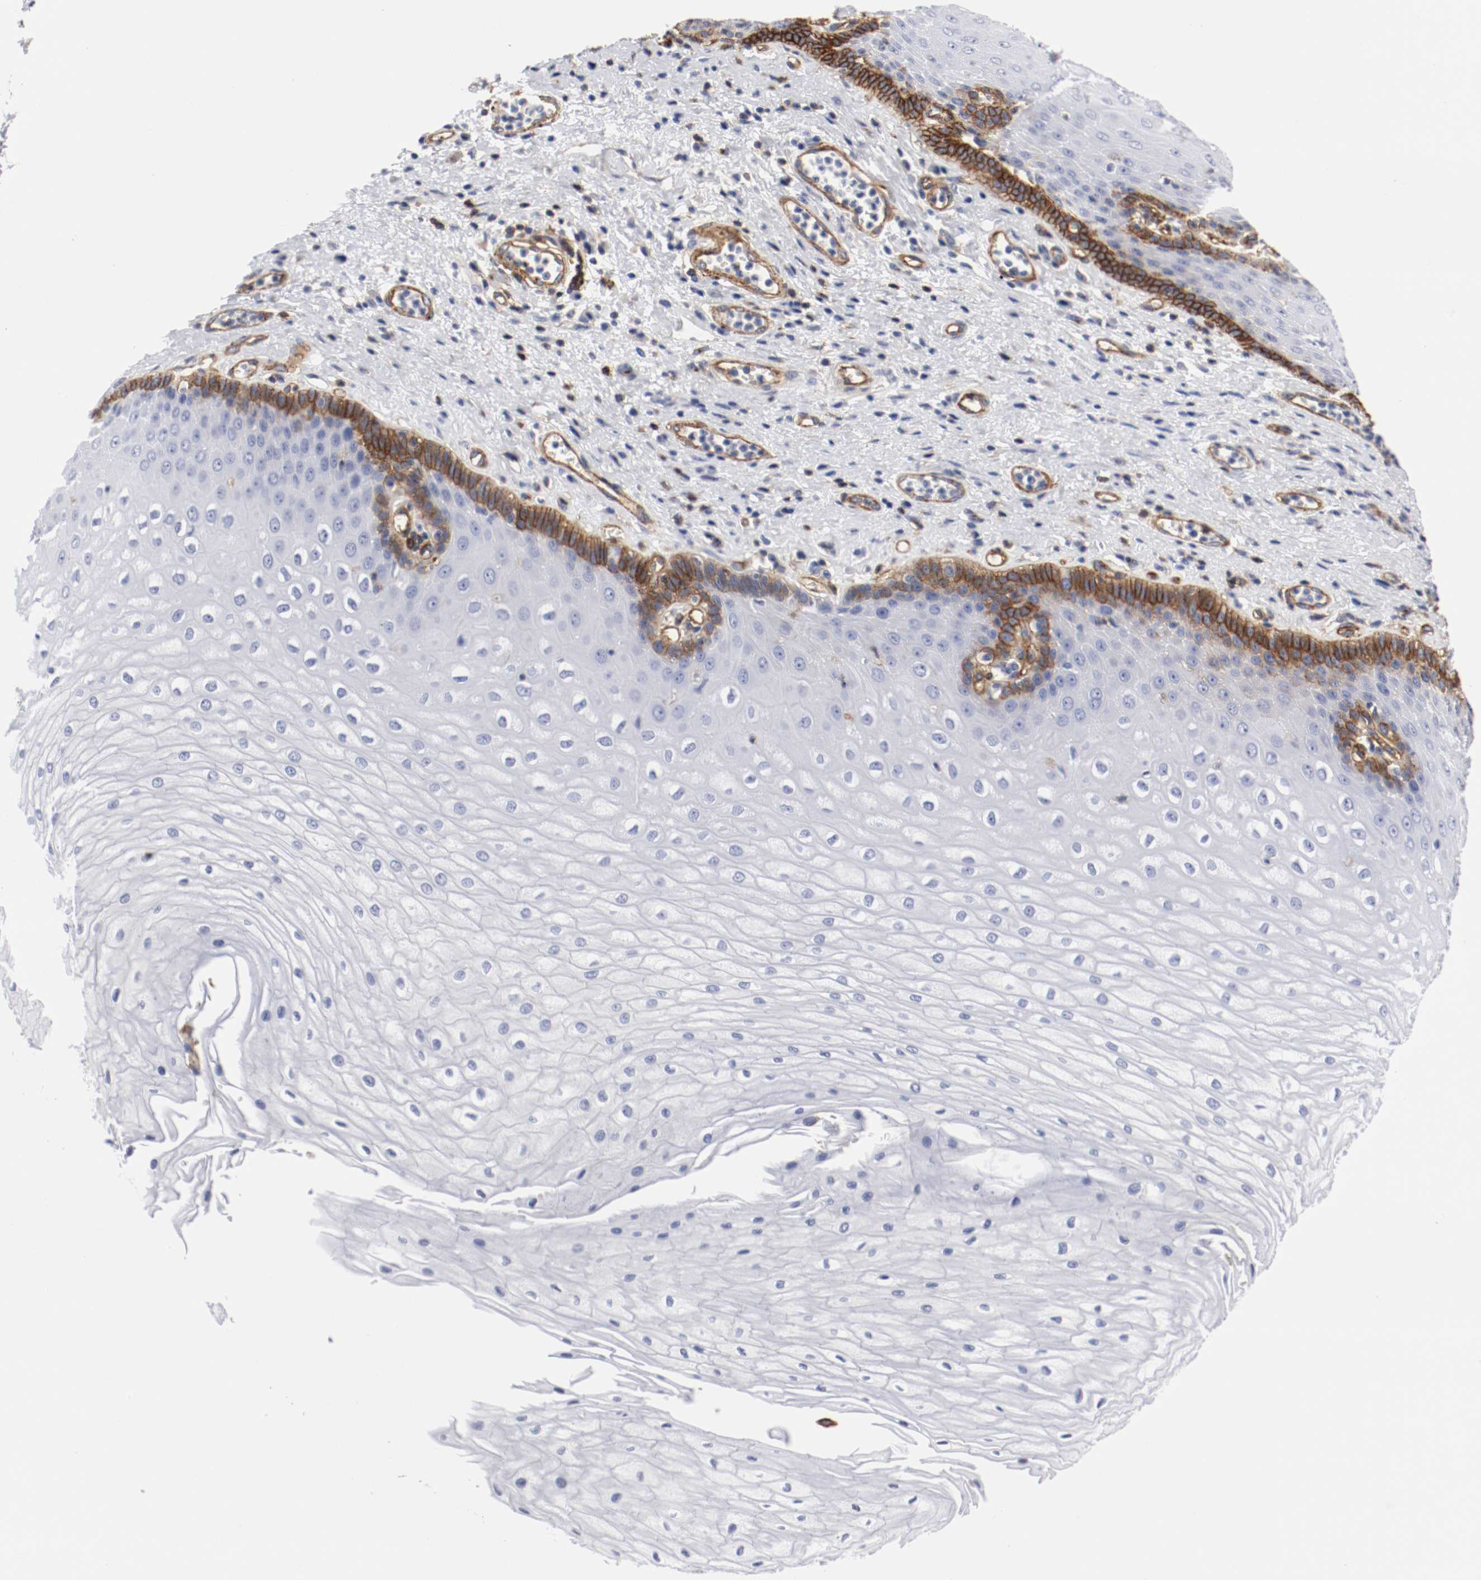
{"staining": {"intensity": "strong", "quantity": "<25%", "location": "cytoplasmic/membranous"}, "tissue": "esophagus", "cell_type": "Squamous epithelial cells", "image_type": "normal", "snomed": [{"axis": "morphology", "description": "Normal tissue, NOS"}, {"axis": "morphology", "description": "Squamous cell carcinoma, NOS"}, {"axis": "topography", "description": "Esophagus"}], "caption": "Normal esophagus displays strong cytoplasmic/membranous positivity in approximately <25% of squamous epithelial cells, visualized by immunohistochemistry.", "gene": "IFITM1", "patient": {"sex": "male", "age": 65}}